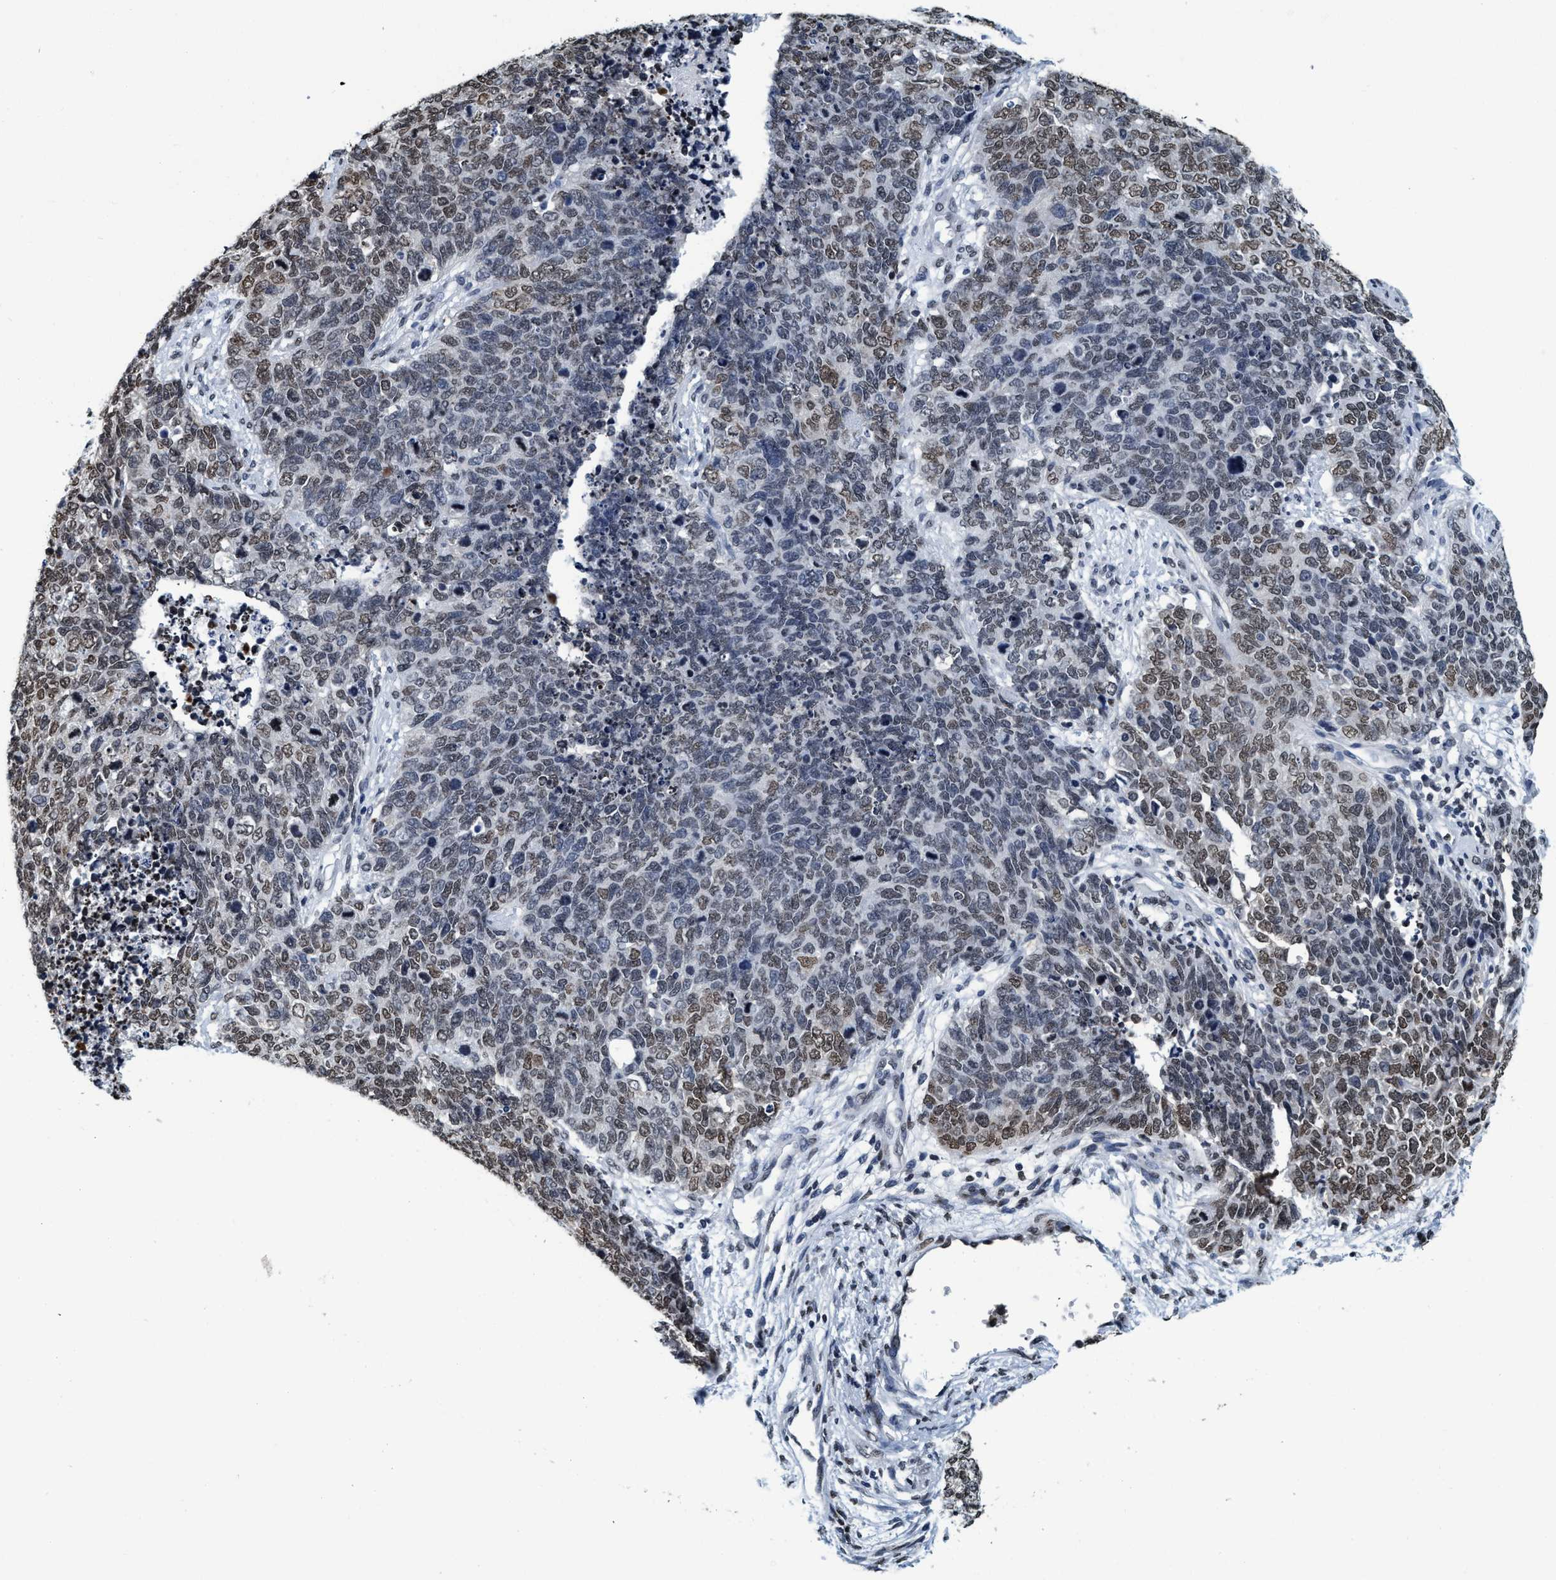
{"staining": {"intensity": "weak", "quantity": "25%-75%", "location": "nuclear"}, "tissue": "cervical cancer", "cell_type": "Tumor cells", "image_type": "cancer", "snomed": [{"axis": "morphology", "description": "Squamous cell carcinoma, NOS"}, {"axis": "topography", "description": "Cervix"}], "caption": "Protein expression analysis of squamous cell carcinoma (cervical) exhibits weak nuclear positivity in about 25%-75% of tumor cells. (IHC, brightfield microscopy, high magnification).", "gene": "CCNE2", "patient": {"sex": "female", "age": 63}}